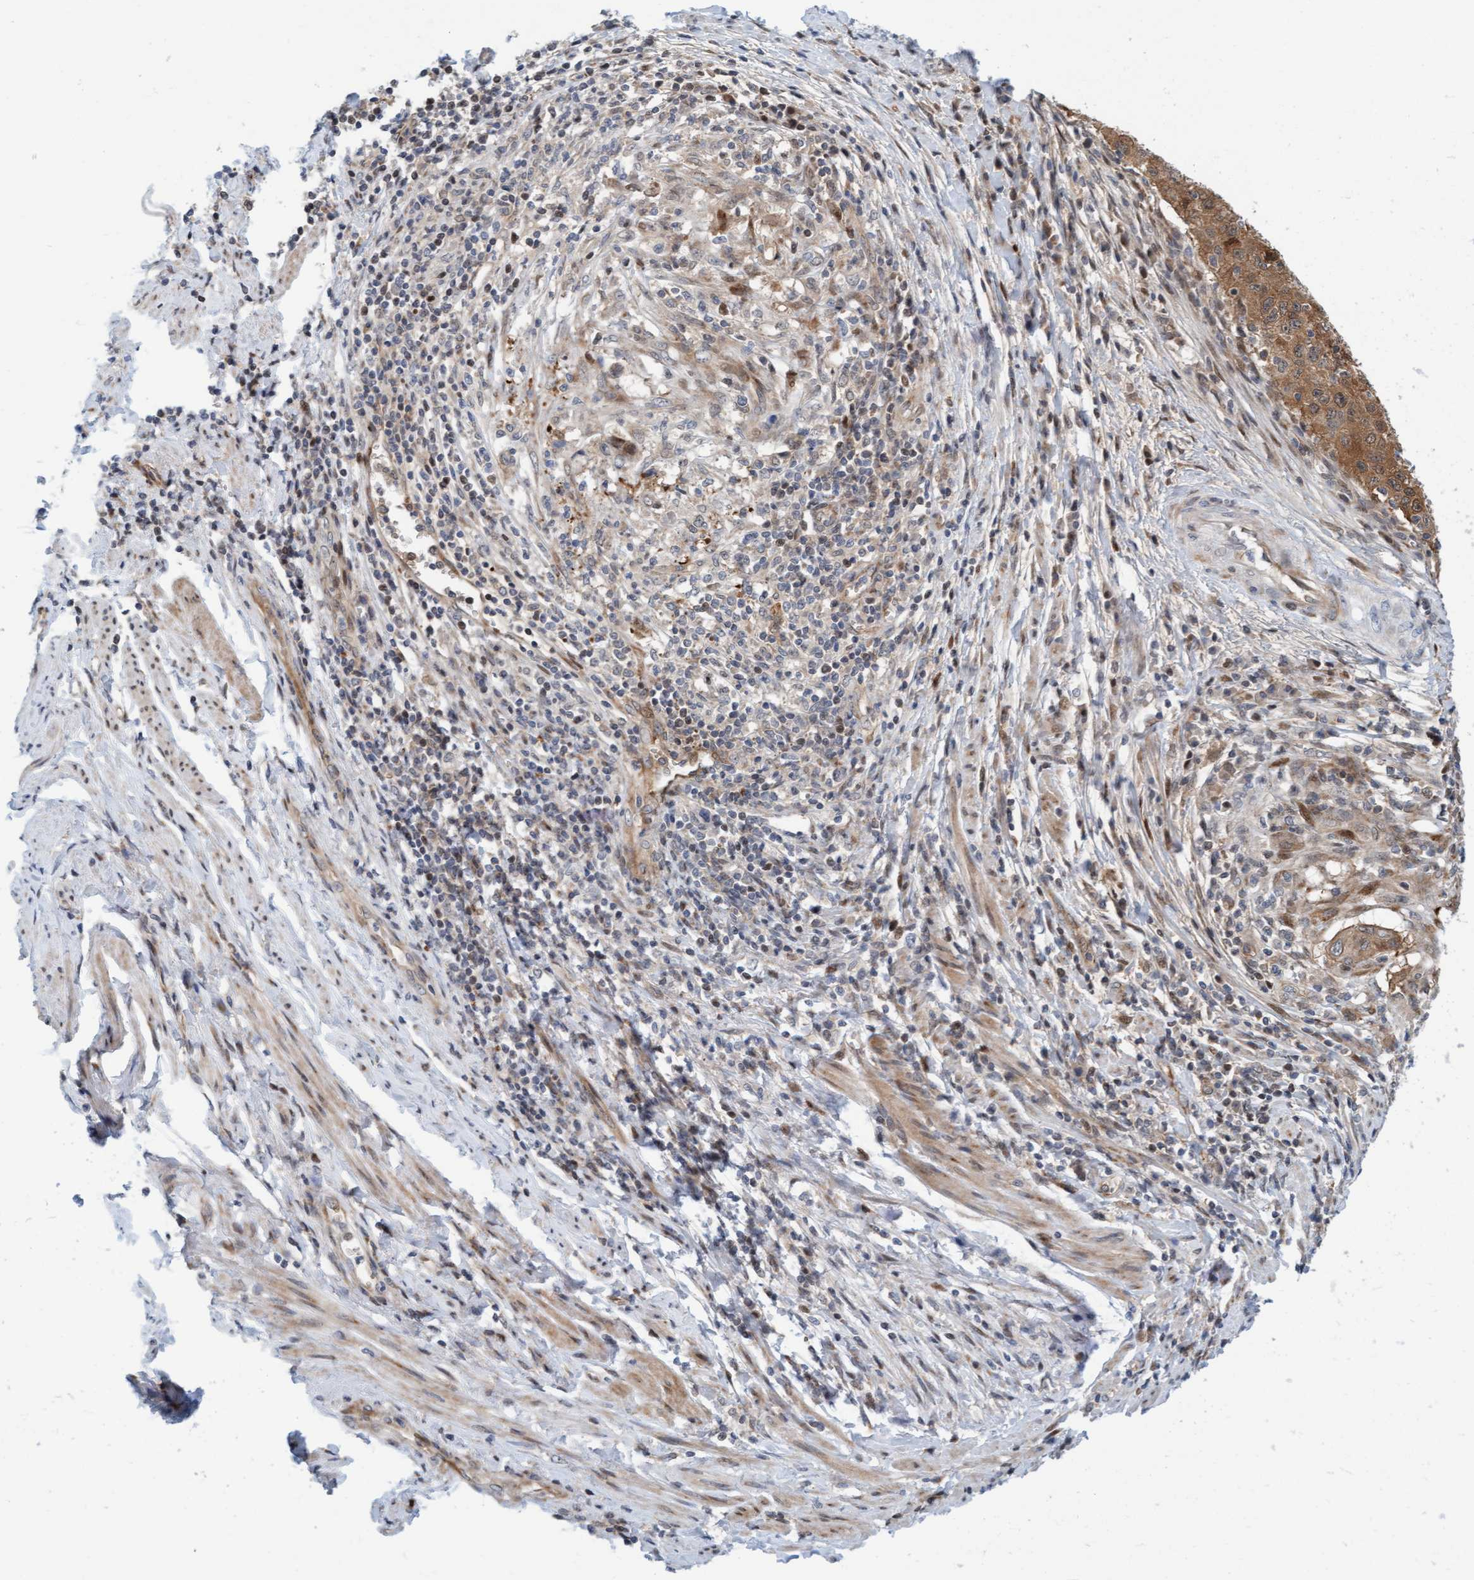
{"staining": {"intensity": "weak", "quantity": ">75%", "location": "cytoplasmic/membranous"}, "tissue": "cervical cancer", "cell_type": "Tumor cells", "image_type": "cancer", "snomed": [{"axis": "morphology", "description": "Squamous cell carcinoma, NOS"}, {"axis": "topography", "description": "Cervix"}], "caption": "IHC micrograph of cervical cancer stained for a protein (brown), which exhibits low levels of weak cytoplasmic/membranous staining in about >75% of tumor cells.", "gene": "EIF4EBP1", "patient": {"sex": "female", "age": 53}}